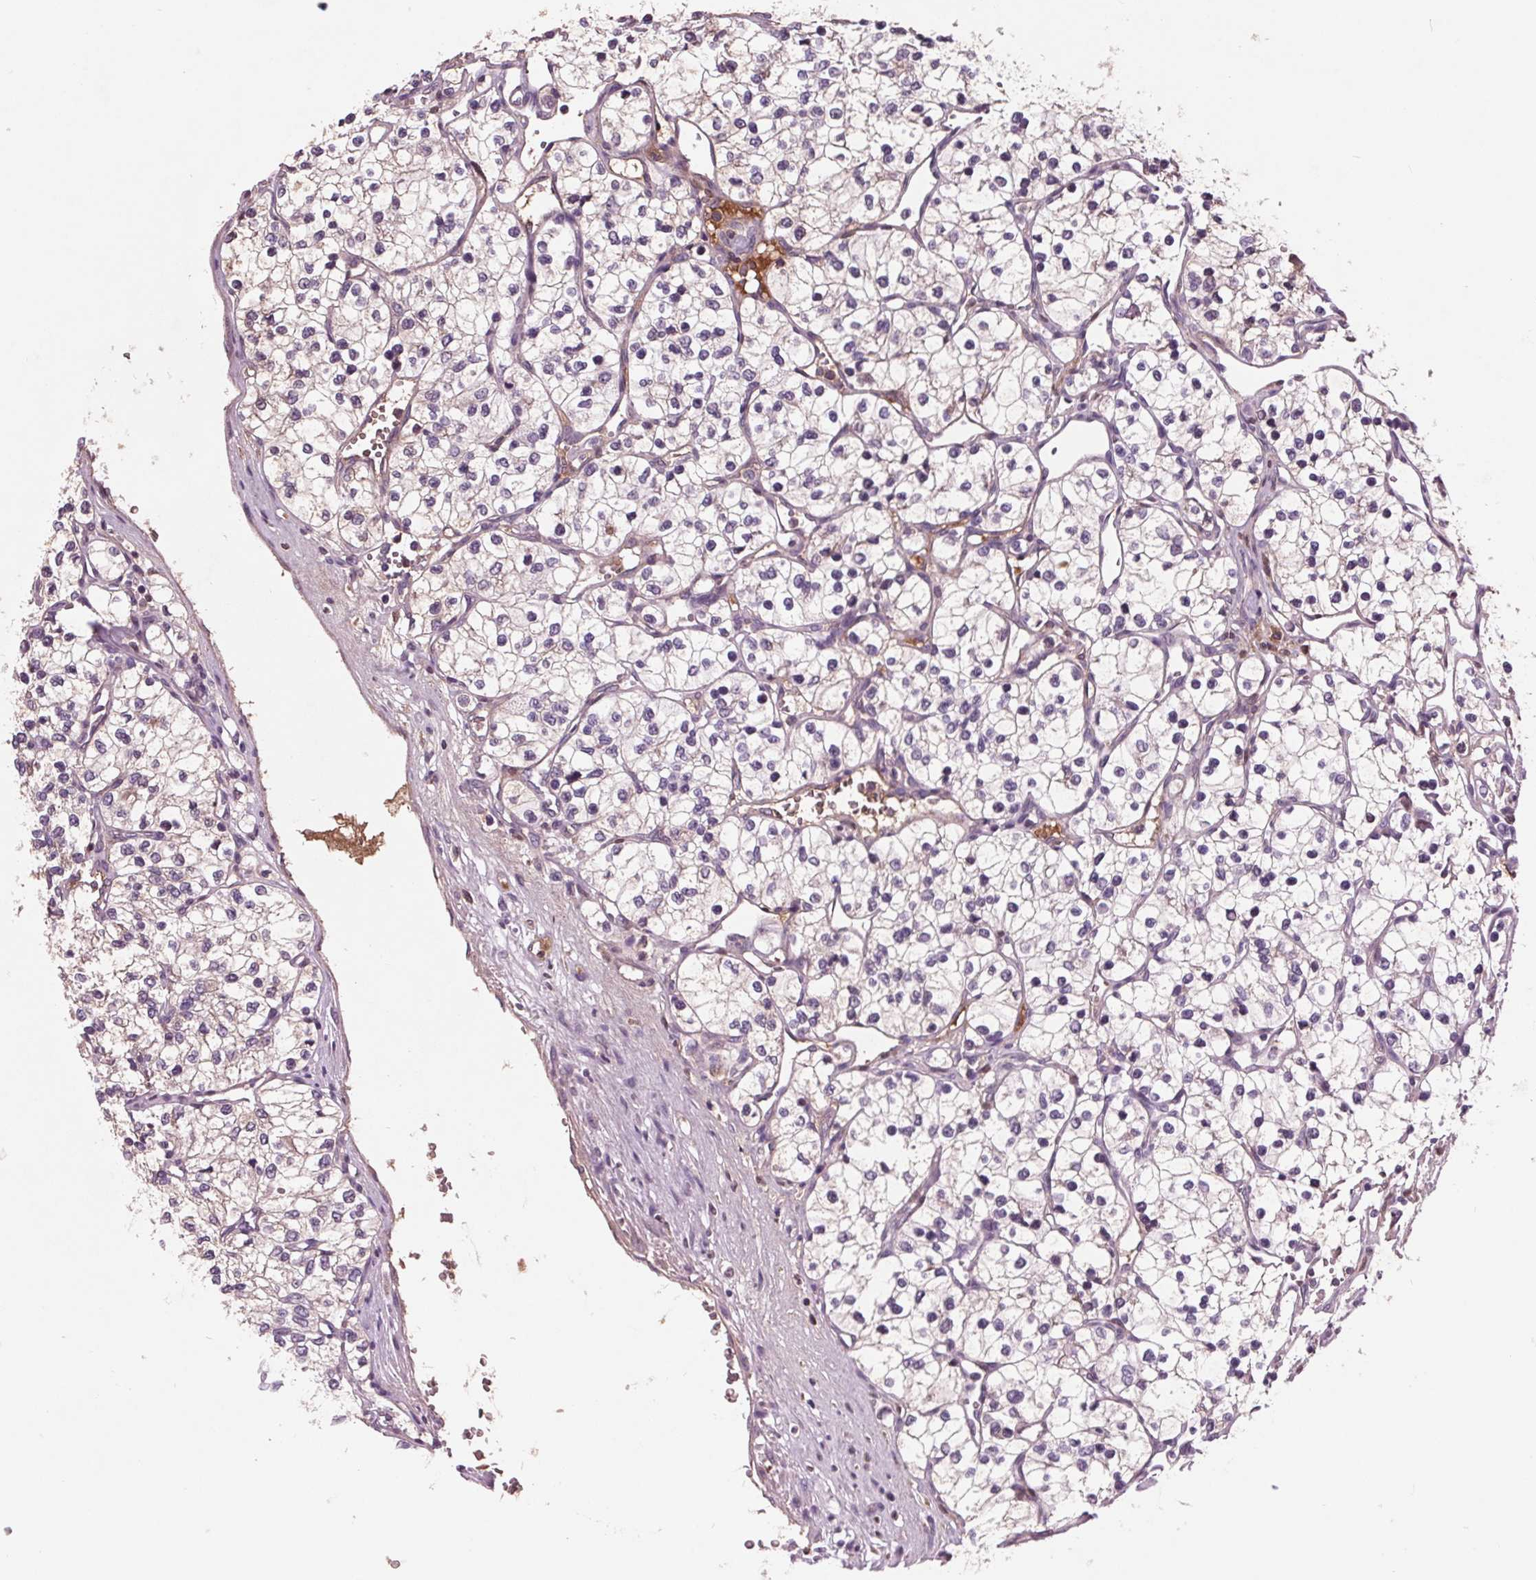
{"staining": {"intensity": "negative", "quantity": "none", "location": "none"}, "tissue": "renal cancer", "cell_type": "Tumor cells", "image_type": "cancer", "snomed": [{"axis": "morphology", "description": "Adenocarcinoma, NOS"}, {"axis": "topography", "description": "Kidney"}], "caption": "DAB immunohistochemical staining of human renal cancer reveals no significant staining in tumor cells.", "gene": "C6", "patient": {"sex": "female", "age": 69}}